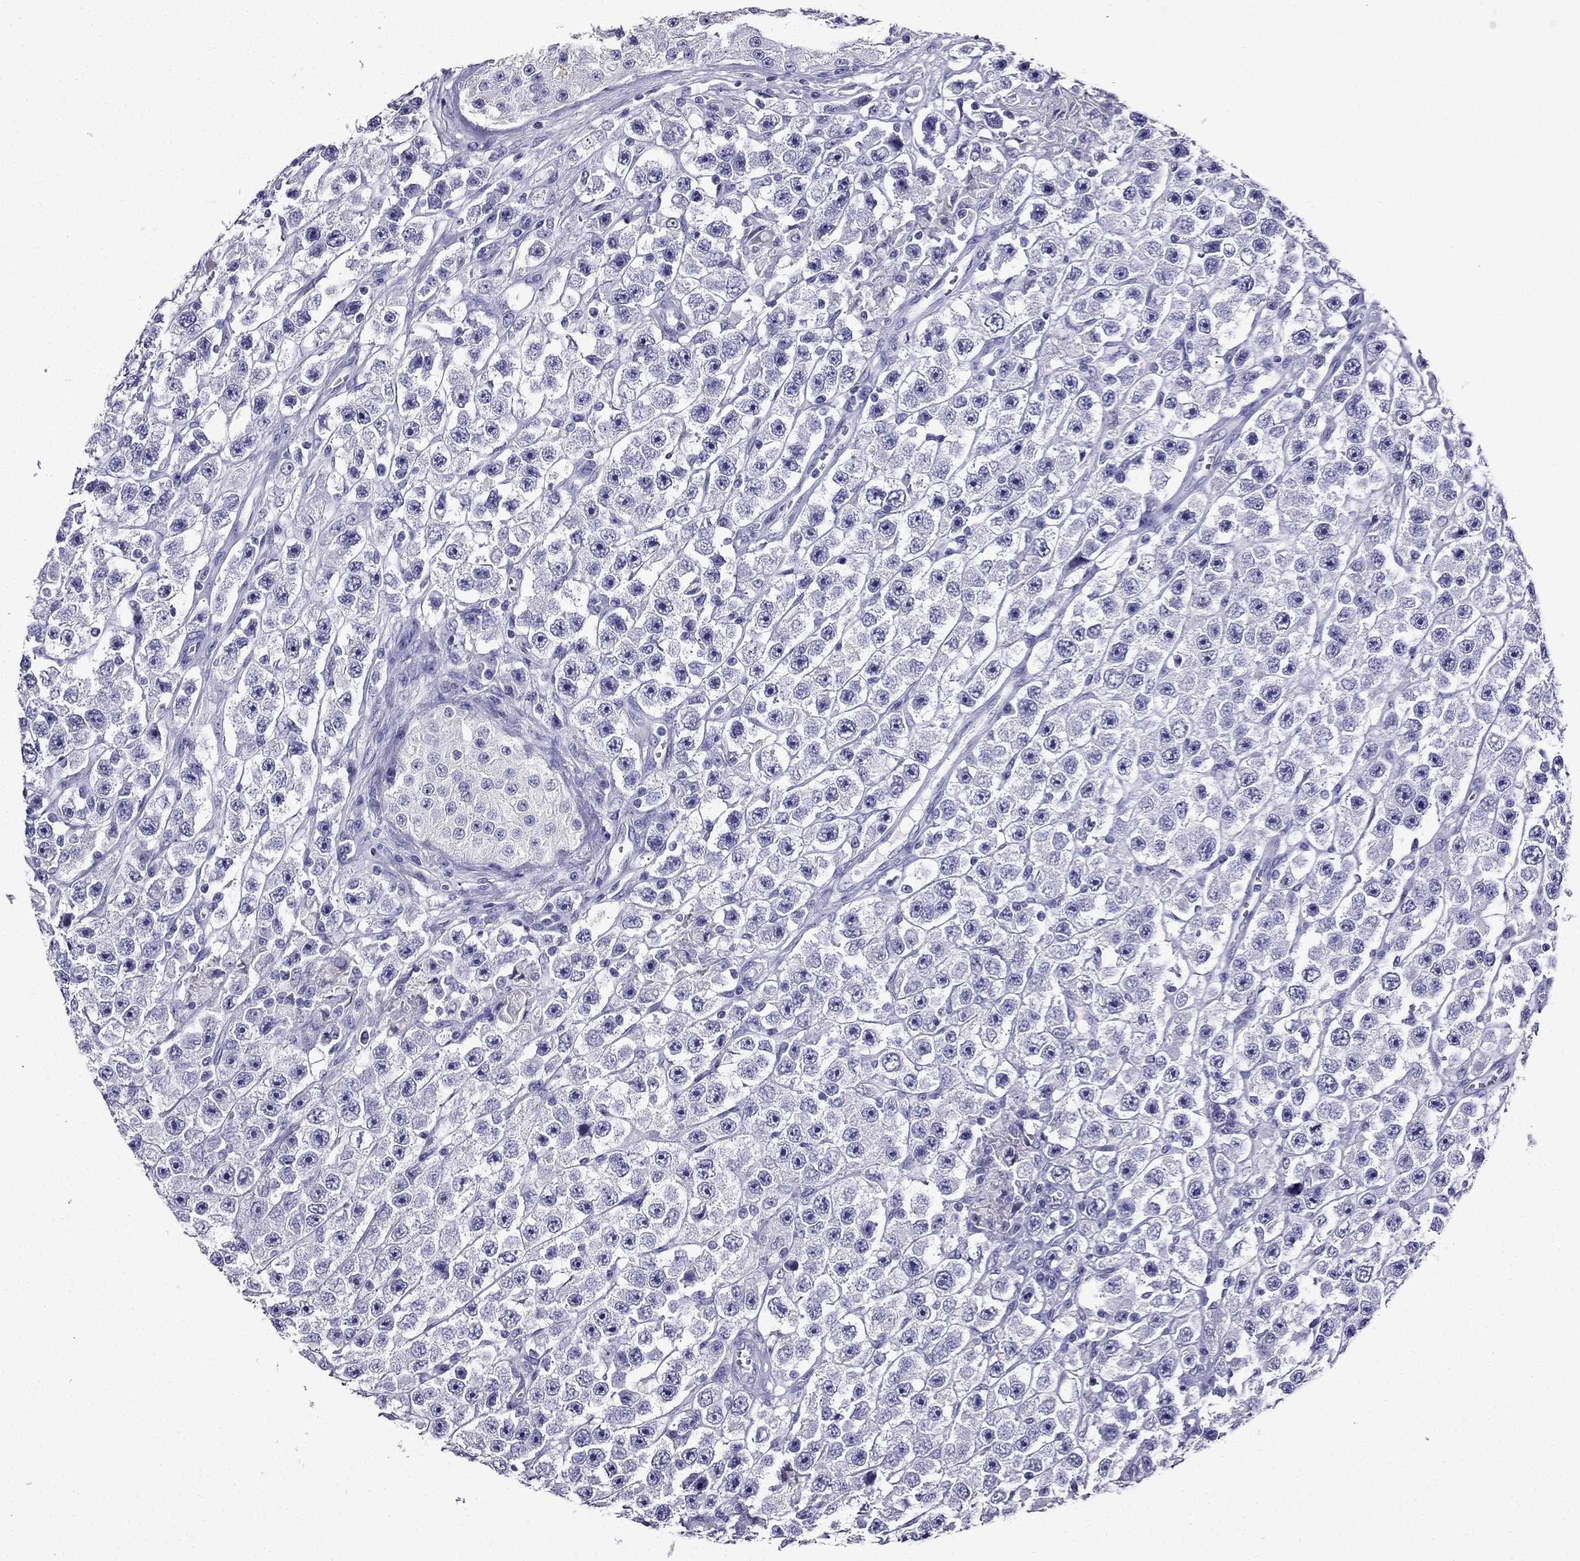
{"staining": {"intensity": "negative", "quantity": "none", "location": "none"}, "tissue": "testis cancer", "cell_type": "Tumor cells", "image_type": "cancer", "snomed": [{"axis": "morphology", "description": "Seminoma, NOS"}, {"axis": "topography", "description": "Testis"}], "caption": "Tumor cells show no significant expression in testis seminoma.", "gene": "ERC2", "patient": {"sex": "male", "age": 45}}